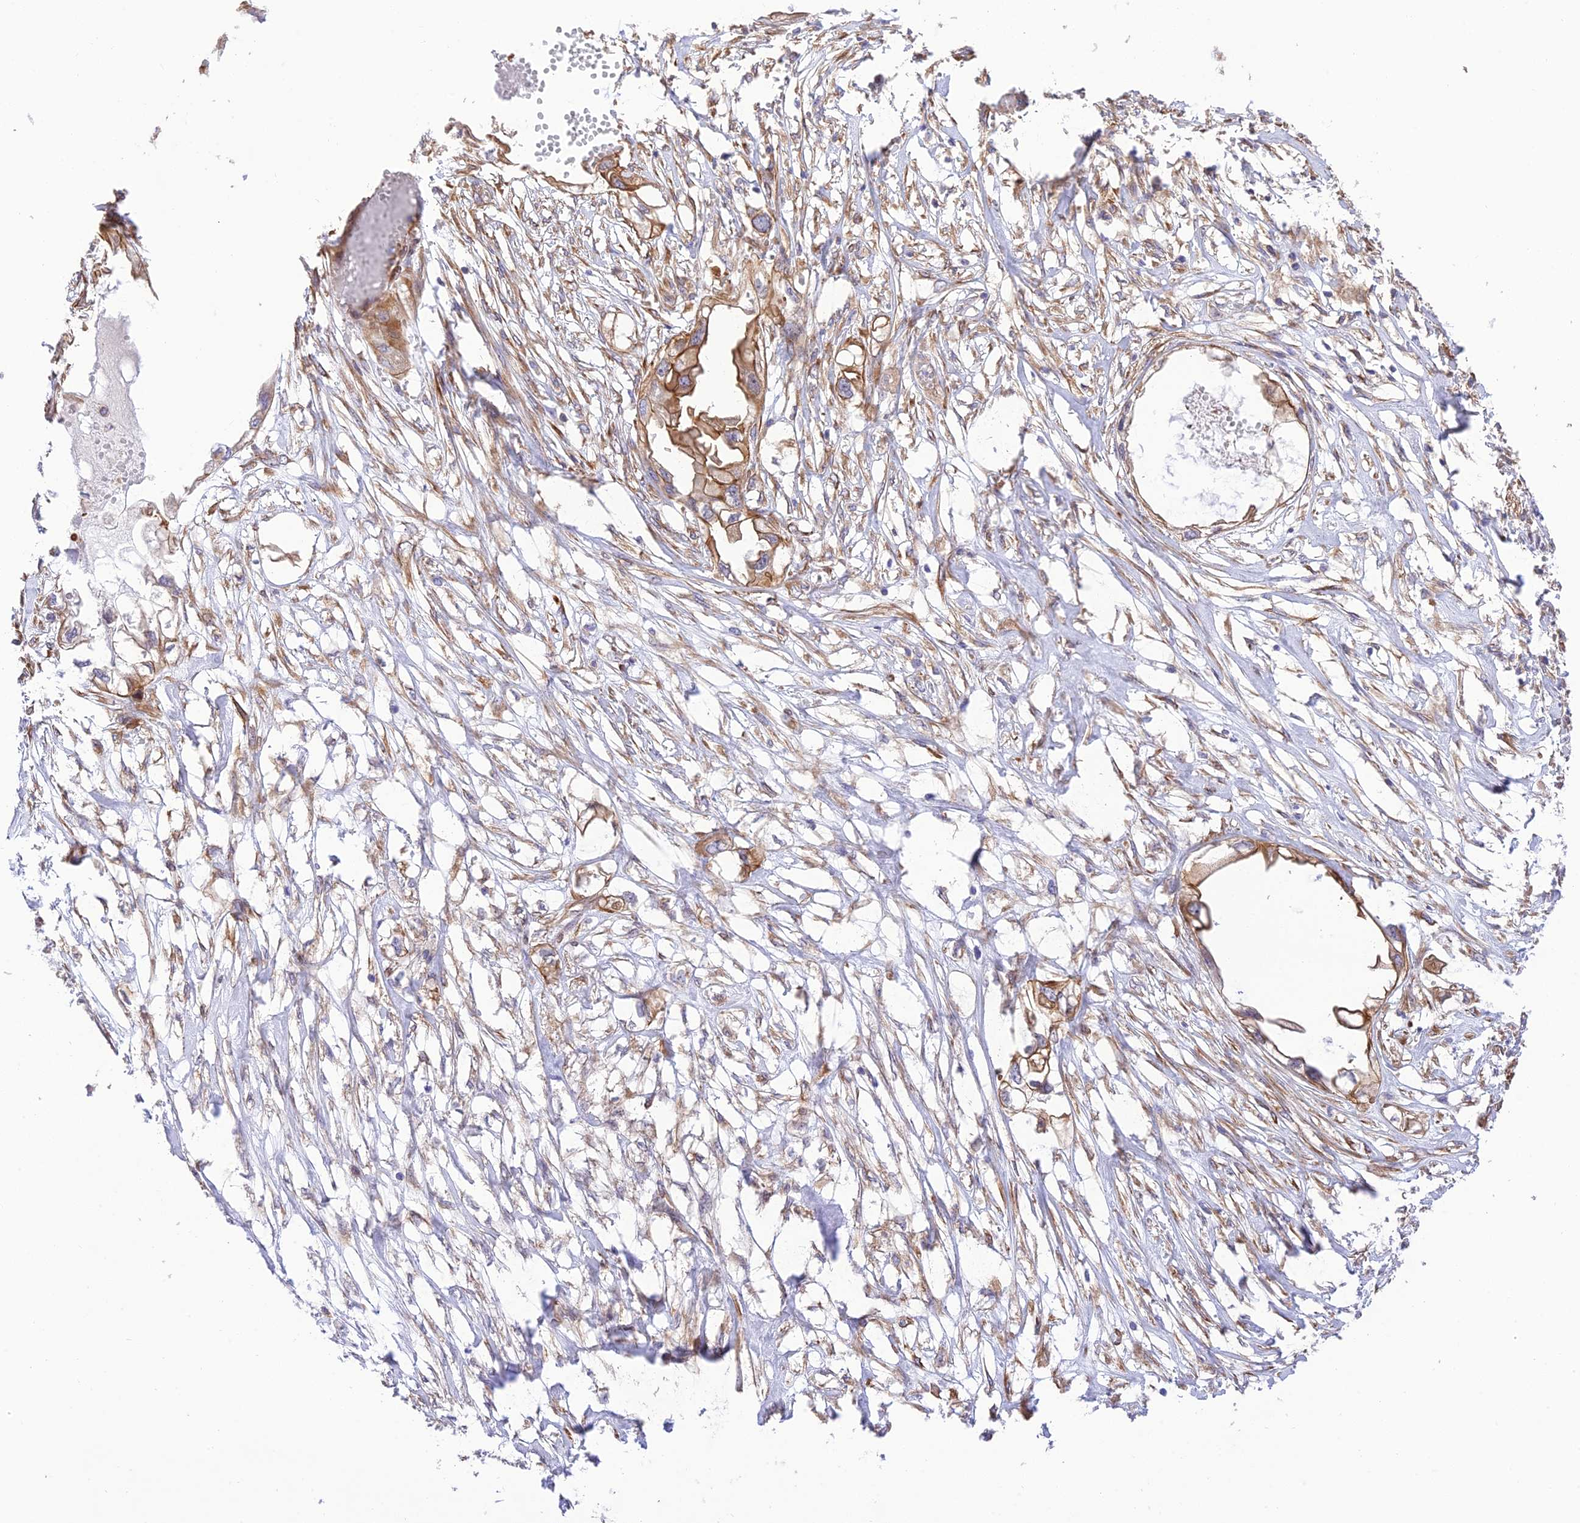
{"staining": {"intensity": "moderate", "quantity": "<25%", "location": "cytoplasmic/membranous"}, "tissue": "endometrial cancer", "cell_type": "Tumor cells", "image_type": "cancer", "snomed": [{"axis": "morphology", "description": "Adenocarcinoma, NOS"}, {"axis": "morphology", "description": "Adenocarcinoma, metastatic, NOS"}, {"axis": "topography", "description": "Adipose tissue"}, {"axis": "topography", "description": "Endometrium"}], "caption": "This histopathology image exhibits IHC staining of human metastatic adenocarcinoma (endometrial), with low moderate cytoplasmic/membranous staining in approximately <25% of tumor cells.", "gene": "EXOC3L4", "patient": {"sex": "female", "age": 67}}